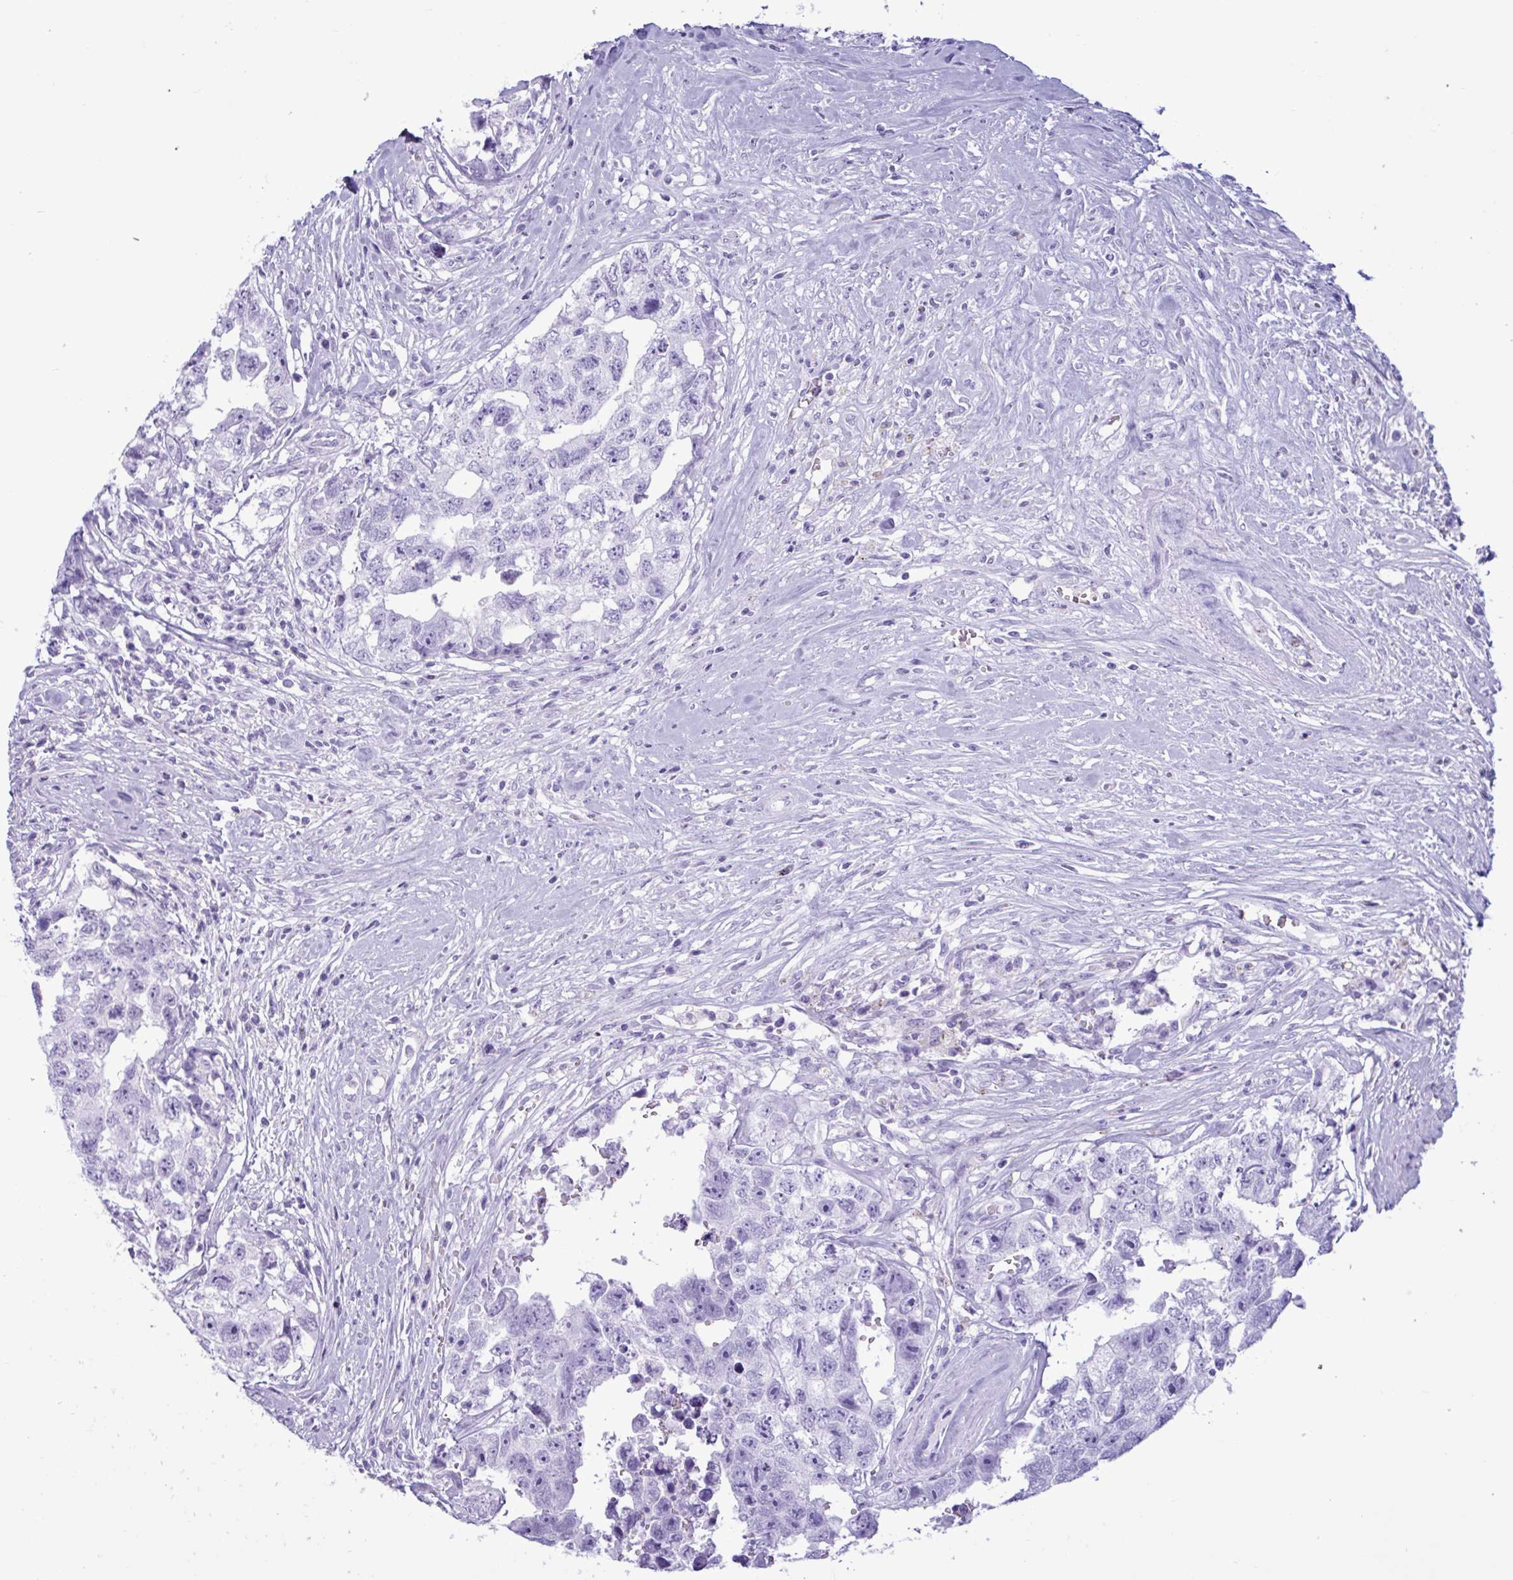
{"staining": {"intensity": "negative", "quantity": "none", "location": "none"}, "tissue": "testis cancer", "cell_type": "Tumor cells", "image_type": "cancer", "snomed": [{"axis": "morphology", "description": "Carcinoma, Embryonal, NOS"}, {"axis": "topography", "description": "Testis"}], "caption": "High magnification brightfield microscopy of testis embryonal carcinoma stained with DAB (3,3'-diaminobenzidine) (brown) and counterstained with hematoxylin (blue): tumor cells show no significant staining.", "gene": "MRGPRG", "patient": {"sex": "male", "age": 22}}